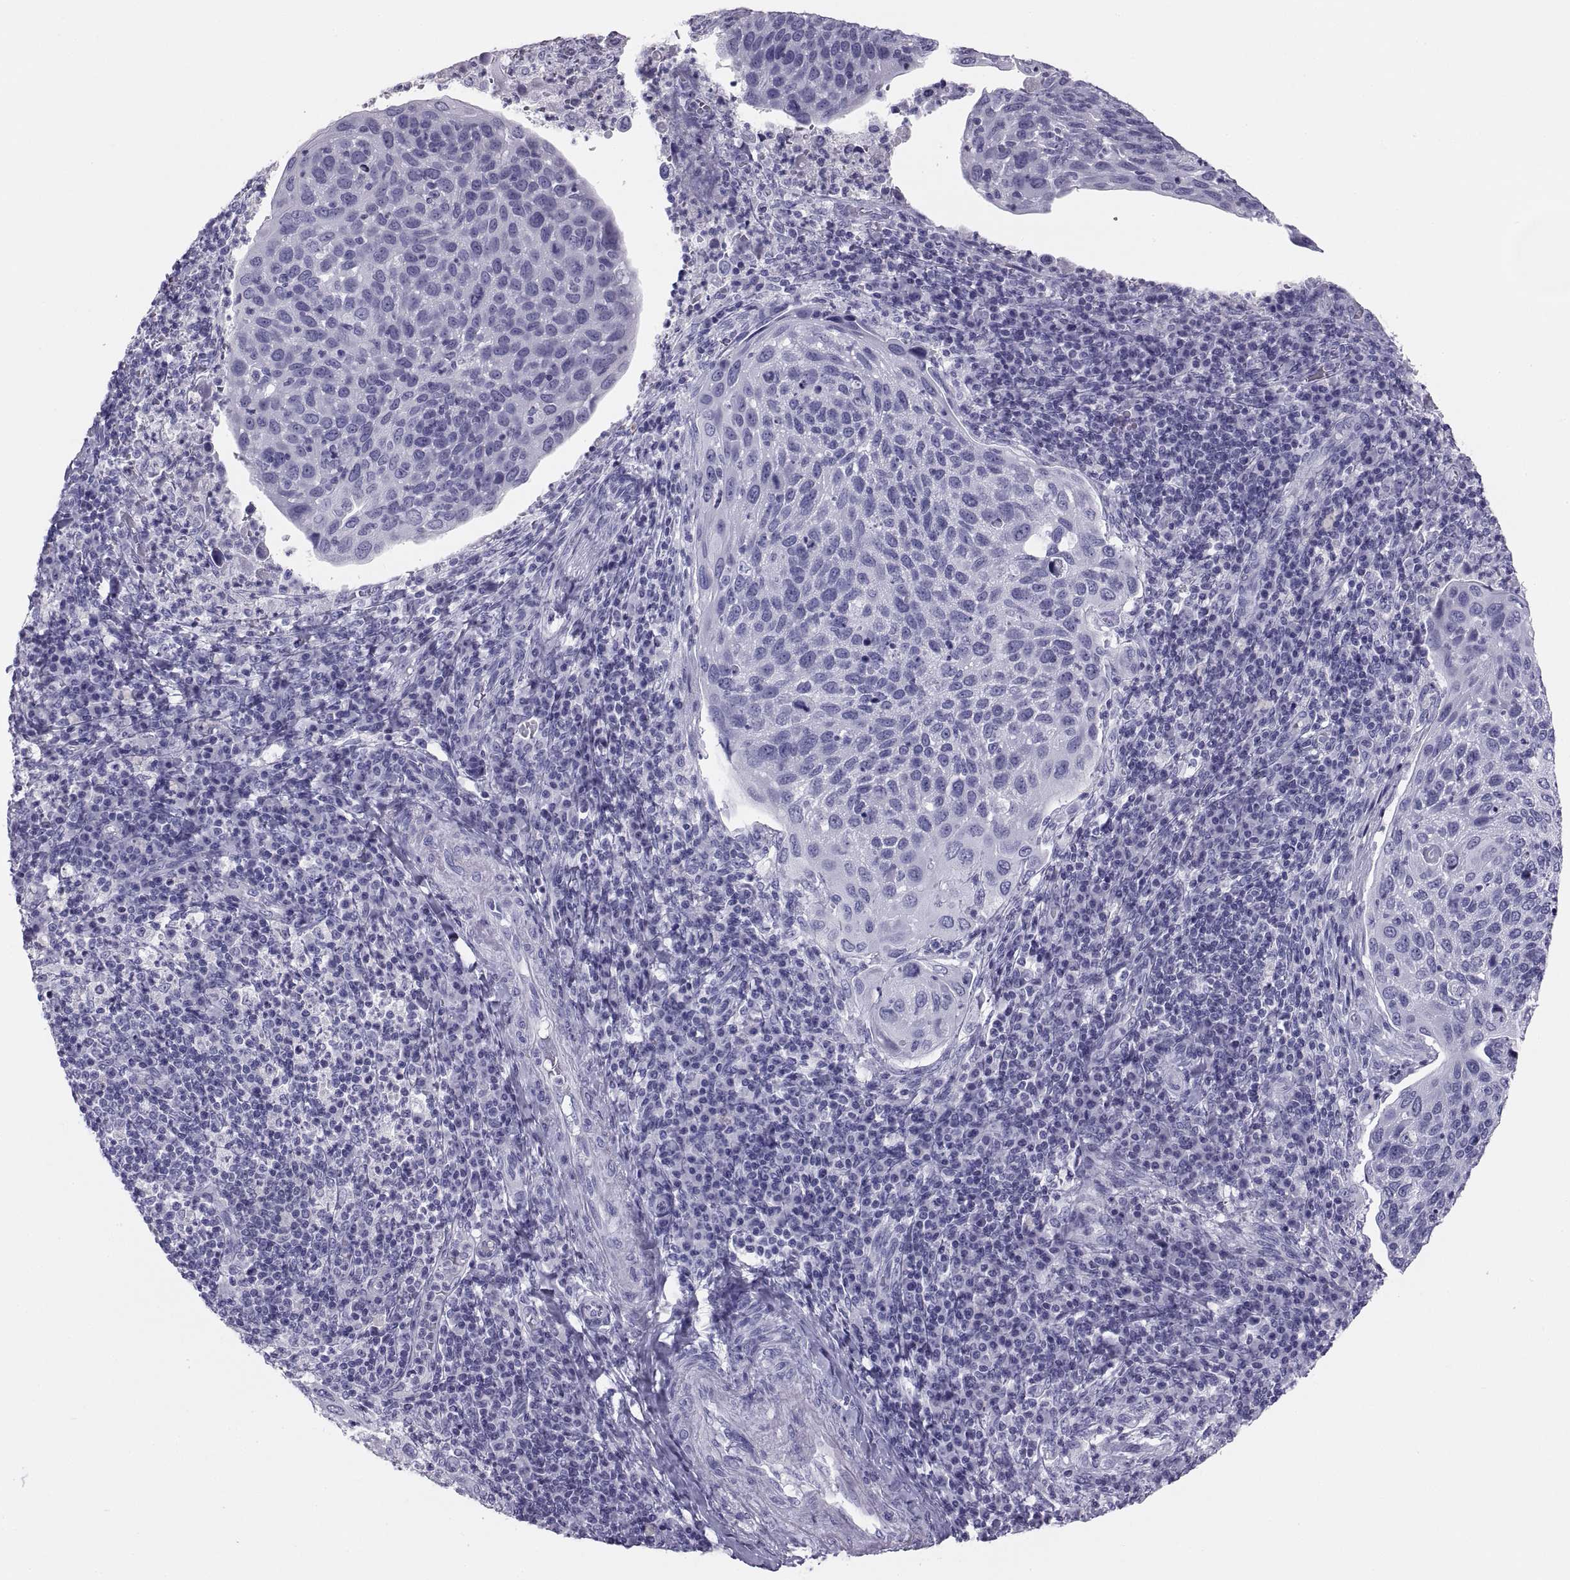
{"staining": {"intensity": "negative", "quantity": "none", "location": "none"}, "tissue": "cervical cancer", "cell_type": "Tumor cells", "image_type": "cancer", "snomed": [{"axis": "morphology", "description": "Squamous cell carcinoma, NOS"}, {"axis": "topography", "description": "Cervix"}], "caption": "Tumor cells show no significant expression in cervical squamous cell carcinoma.", "gene": "PAX2", "patient": {"sex": "female", "age": 54}}